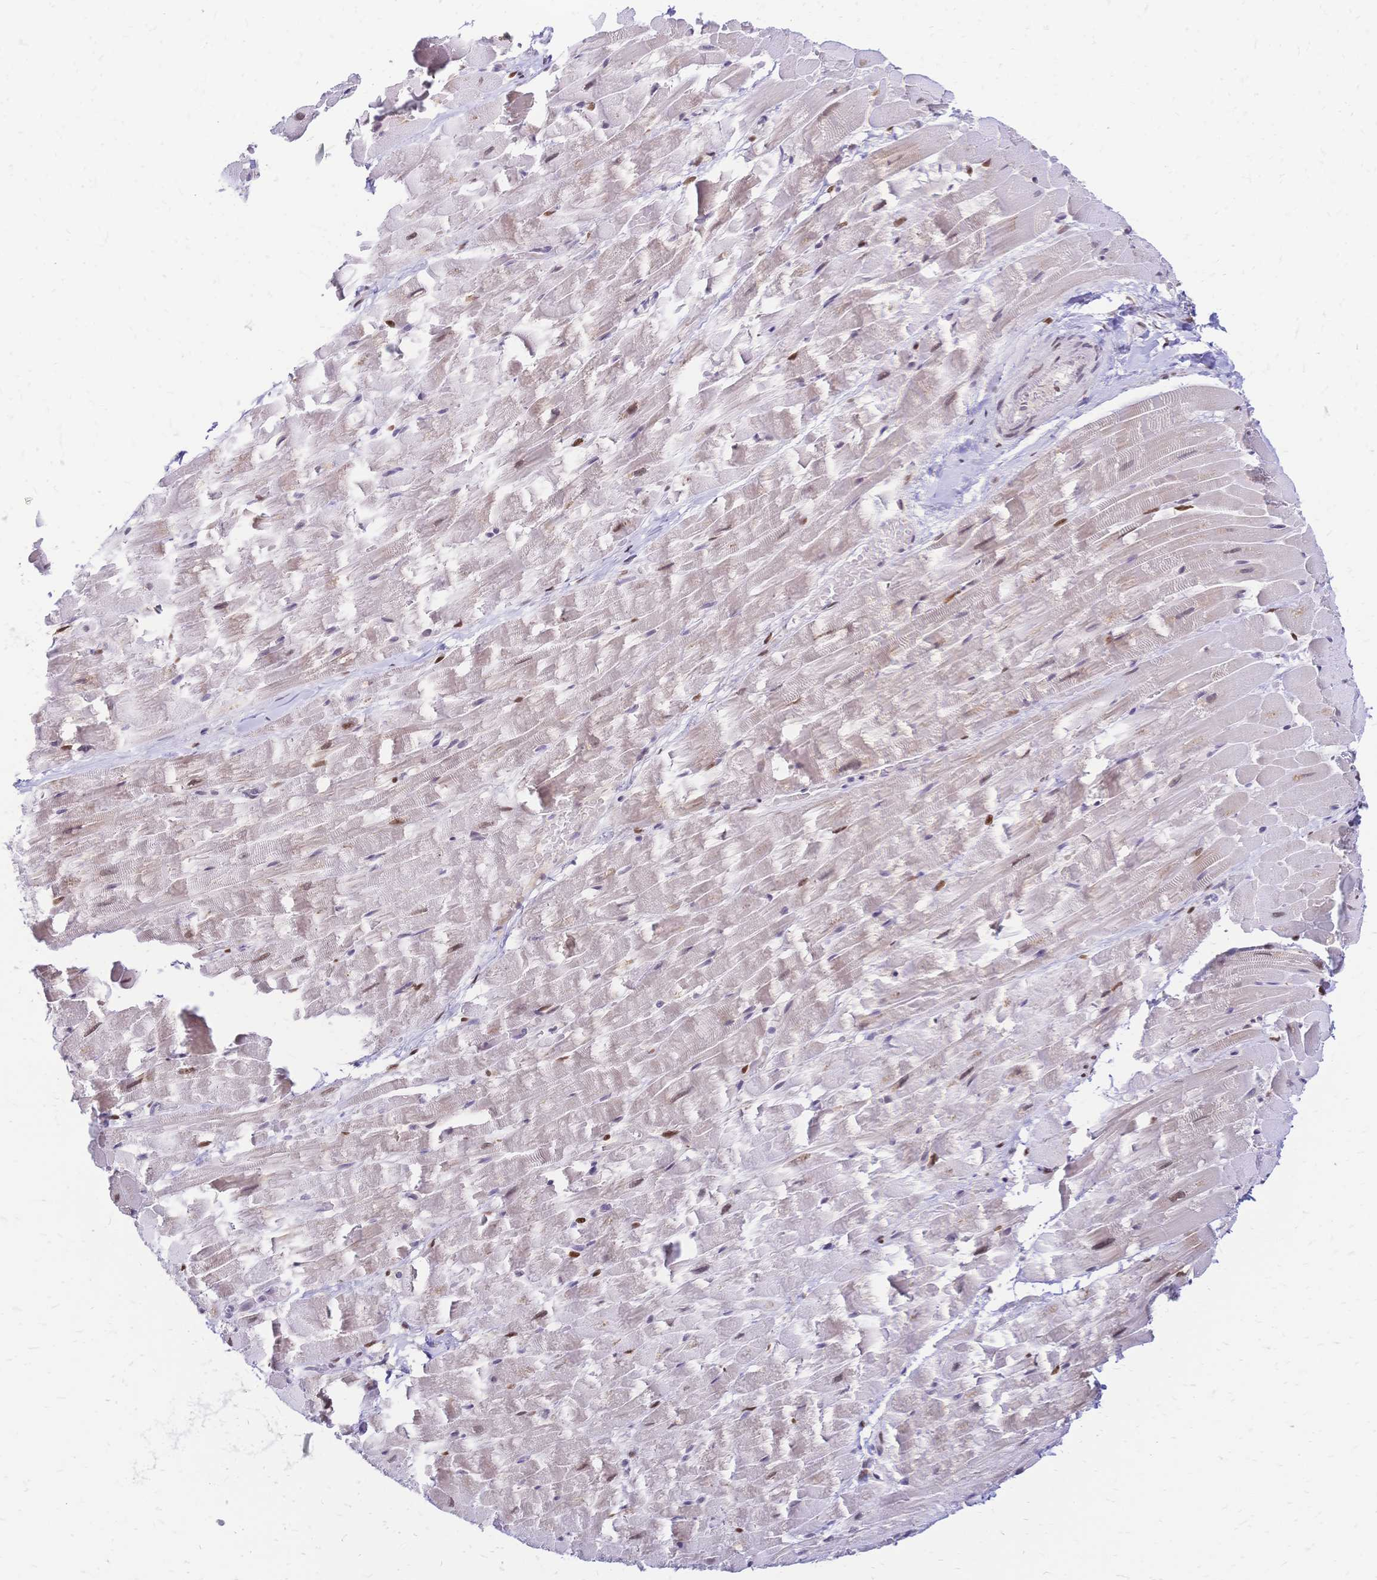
{"staining": {"intensity": "strong", "quantity": "<25%", "location": "nuclear"}, "tissue": "heart muscle", "cell_type": "Cardiomyocytes", "image_type": "normal", "snomed": [{"axis": "morphology", "description": "Normal tissue, NOS"}, {"axis": "topography", "description": "Heart"}], "caption": "About <25% of cardiomyocytes in benign human heart muscle display strong nuclear protein expression as visualized by brown immunohistochemical staining.", "gene": "NFIC", "patient": {"sex": "male", "age": 37}}